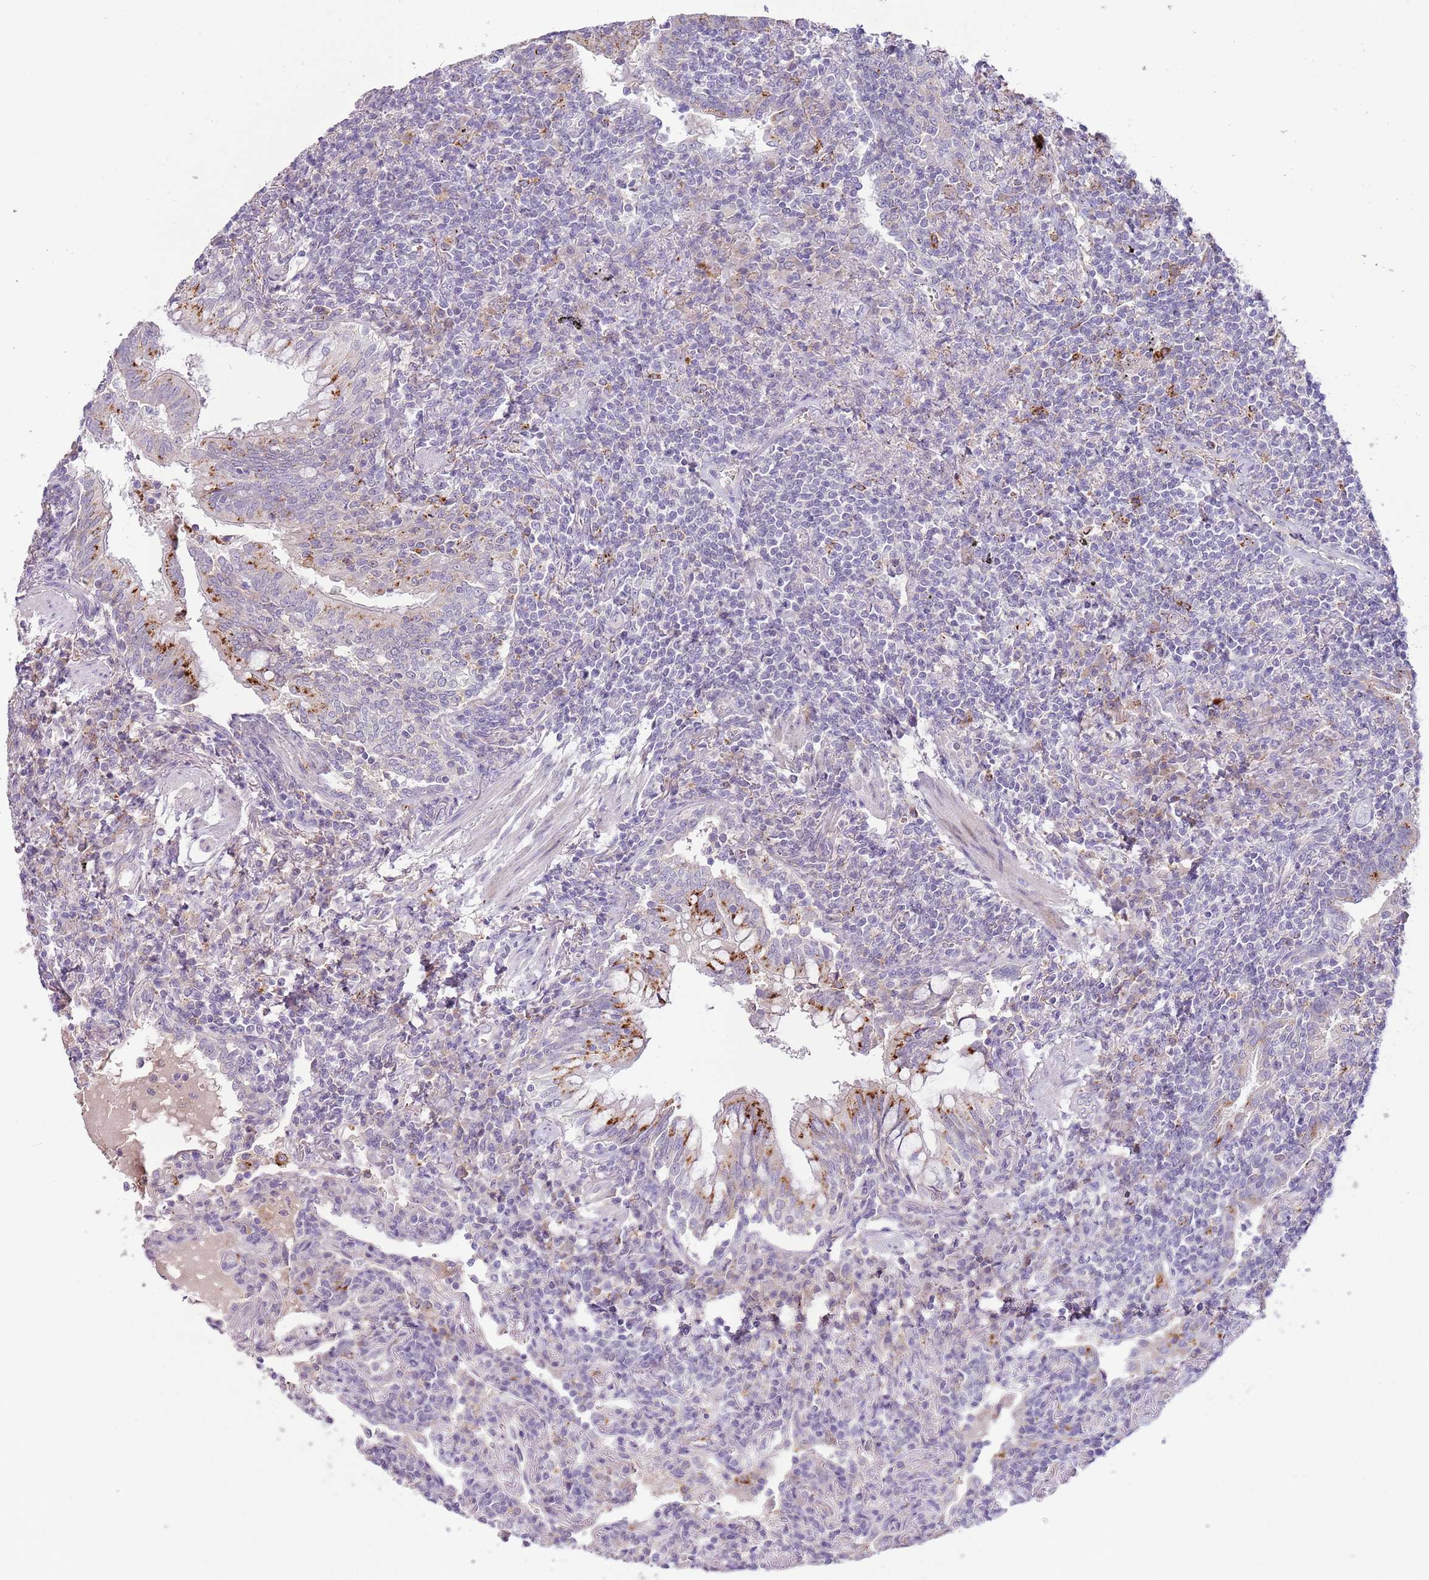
{"staining": {"intensity": "negative", "quantity": "none", "location": "none"}, "tissue": "lymphoma", "cell_type": "Tumor cells", "image_type": "cancer", "snomed": [{"axis": "morphology", "description": "Malignant lymphoma, non-Hodgkin's type, Low grade"}, {"axis": "topography", "description": "Lung"}], "caption": "The photomicrograph reveals no staining of tumor cells in lymphoma.", "gene": "ABHD17A", "patient": {"sex": "female", "age": 71}}